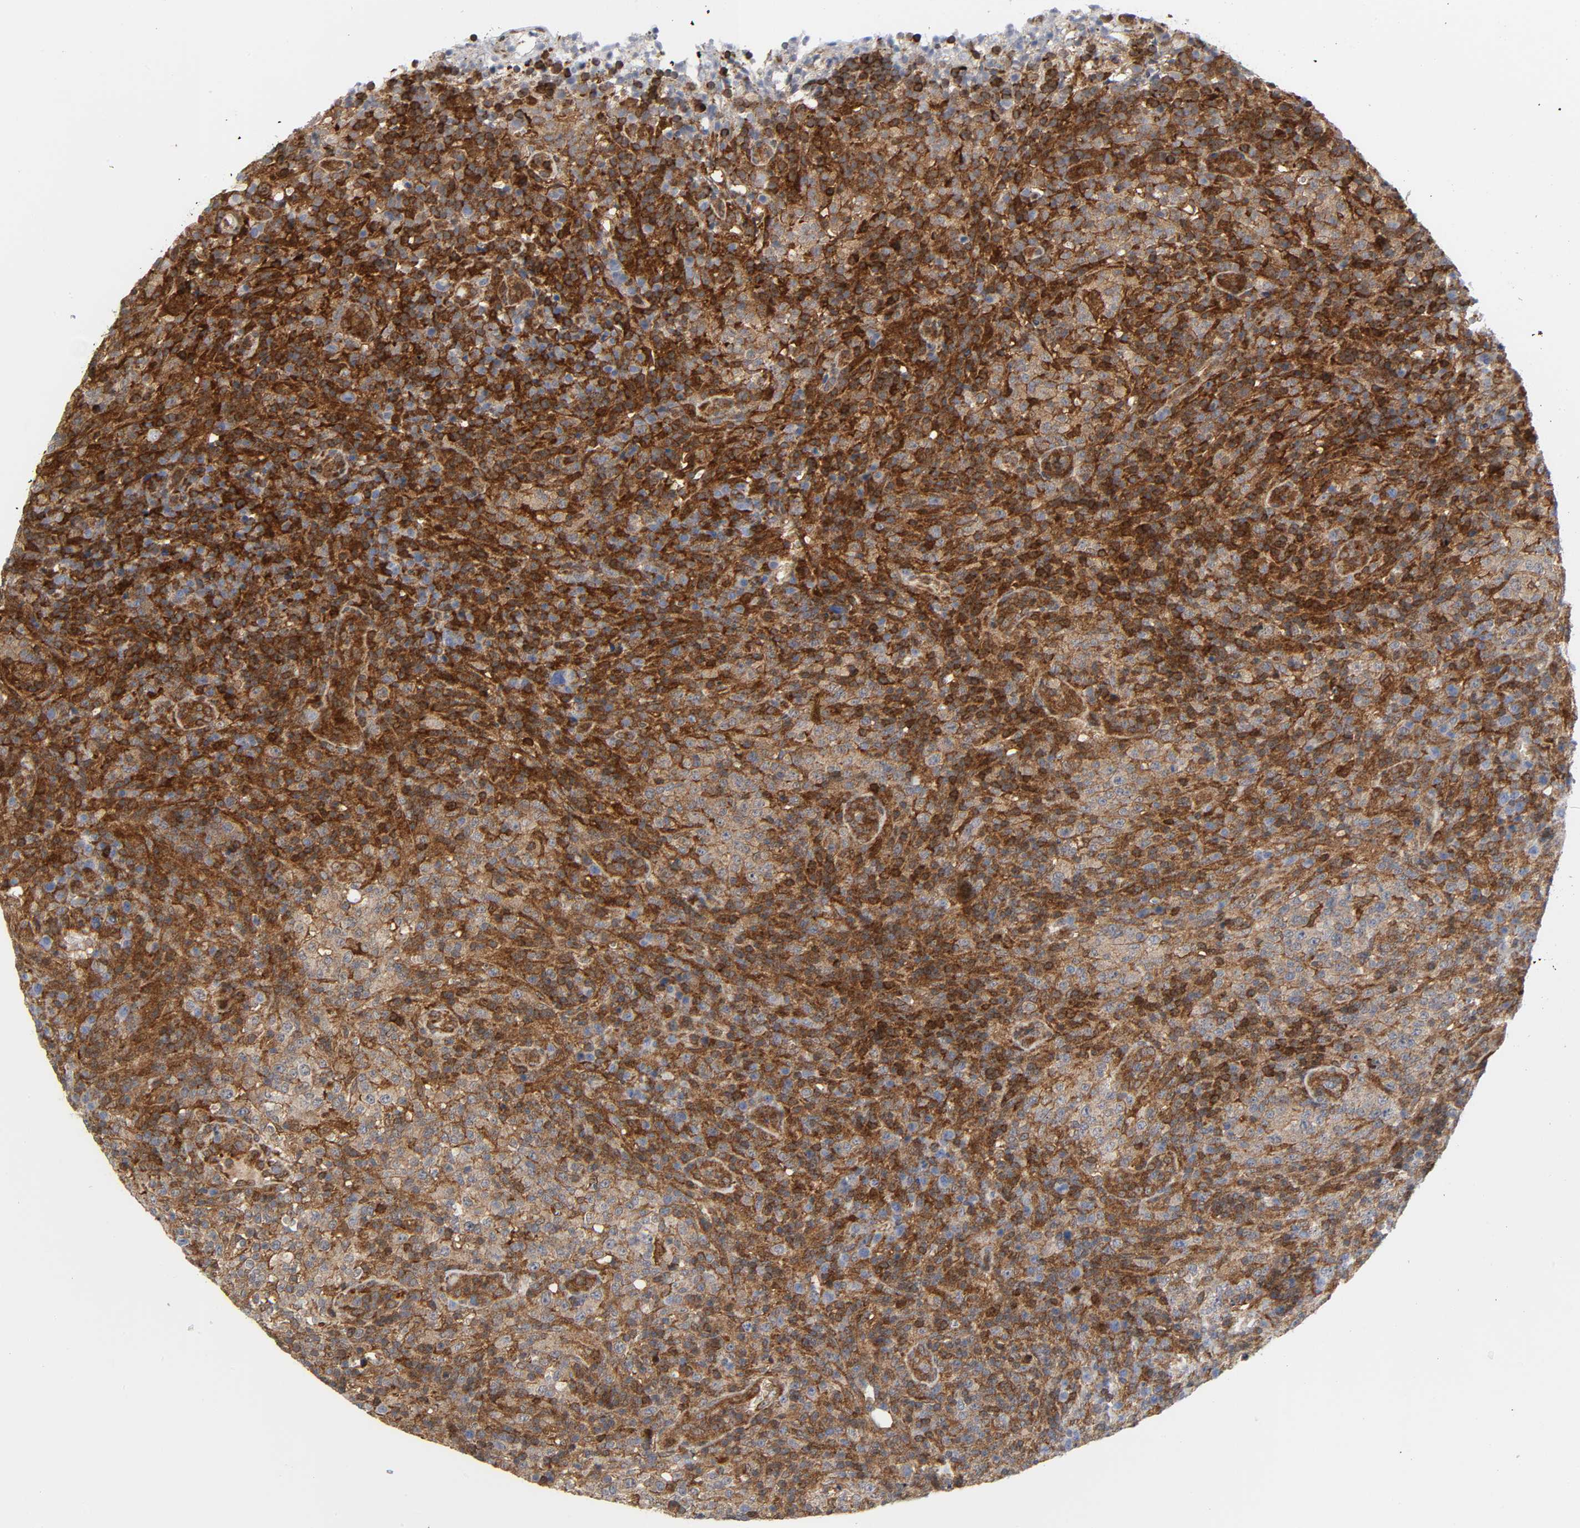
{"staining": {"intensity": "strong", "quantity": "25%-75%", "location": "cytoplasmic/membranous"}, "tissue": "lymphoma", "cell_type": "Tumor cells", "image_type": "cancer", "snomed": [{"axis": "morphology", "description": "Malignant lymphoma, non-Hodgkin's type, High grade"}, {"axis": "topography", "description": "Lymph node"}], "caption": "DAB immunohistochemical staining of human lymphoma displays strong cytoplasmic/membranous protein positivity in about 25%-75% of tumor cells.", "gene": "MAPK1", "patient": {"sex": "female", "age": 76}}